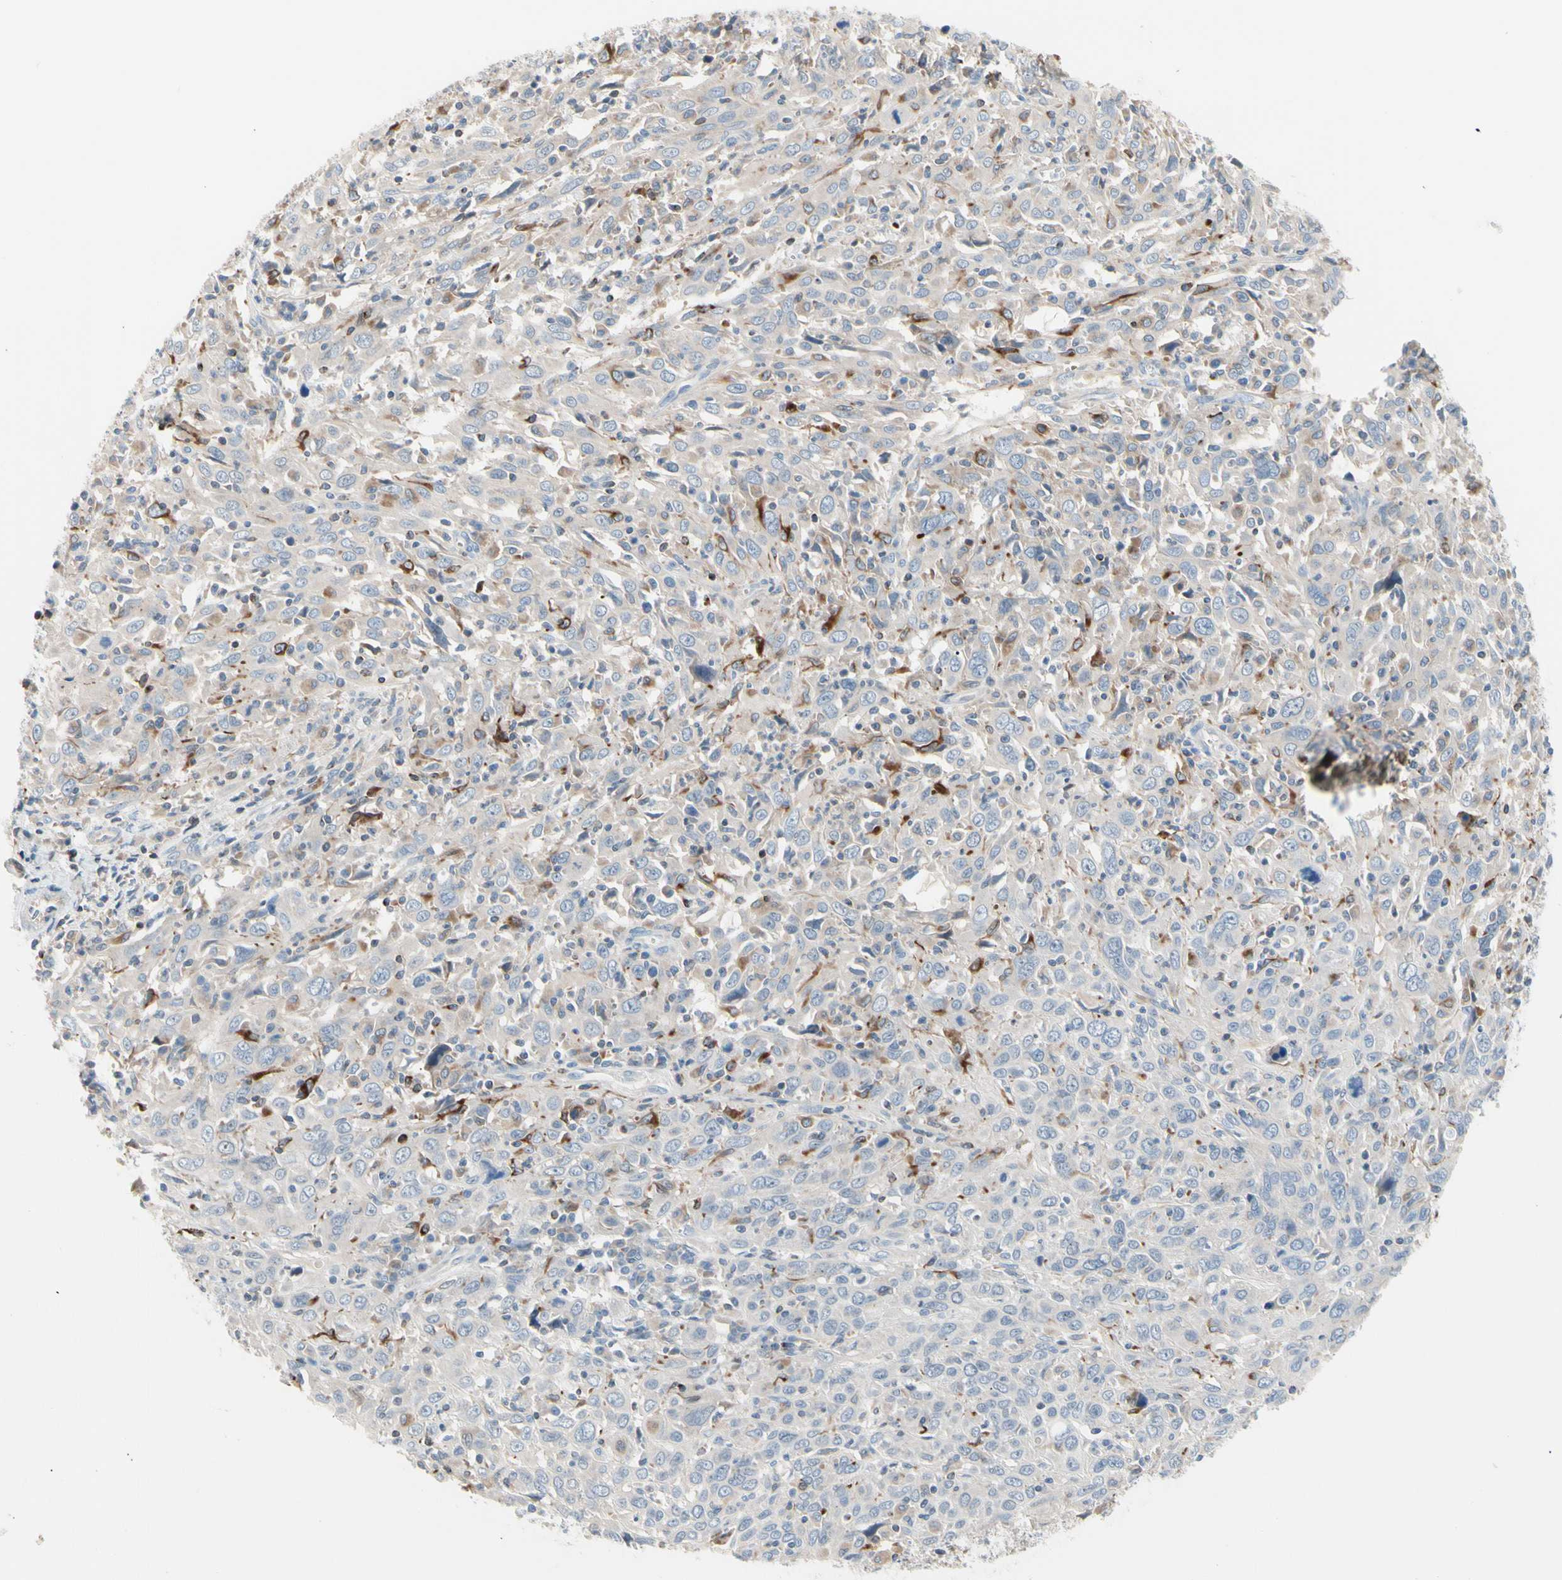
{"staining": {"intensity": "weak", "quantity": "25%-75%", "location": "cytoplasmic/membranous"}, "tissue": "cervical cancer", "cell_type": "Tumor cells", "image_type": "cancer", "snomed": [{"axis": "morphology", "description": "Squamous cell carcinoma, NOS"}, {"axis": "topography", "description": "Cervix"}], "caption": "Squamous cell carcinoma (cervical) stained for a protein (brown) displays weak cytoplasmic/membranous positive positivity in about 25%-75% of tumor cells.", "gene": "MAP3K3", "patient": {"sex": "female", "age": 46}}